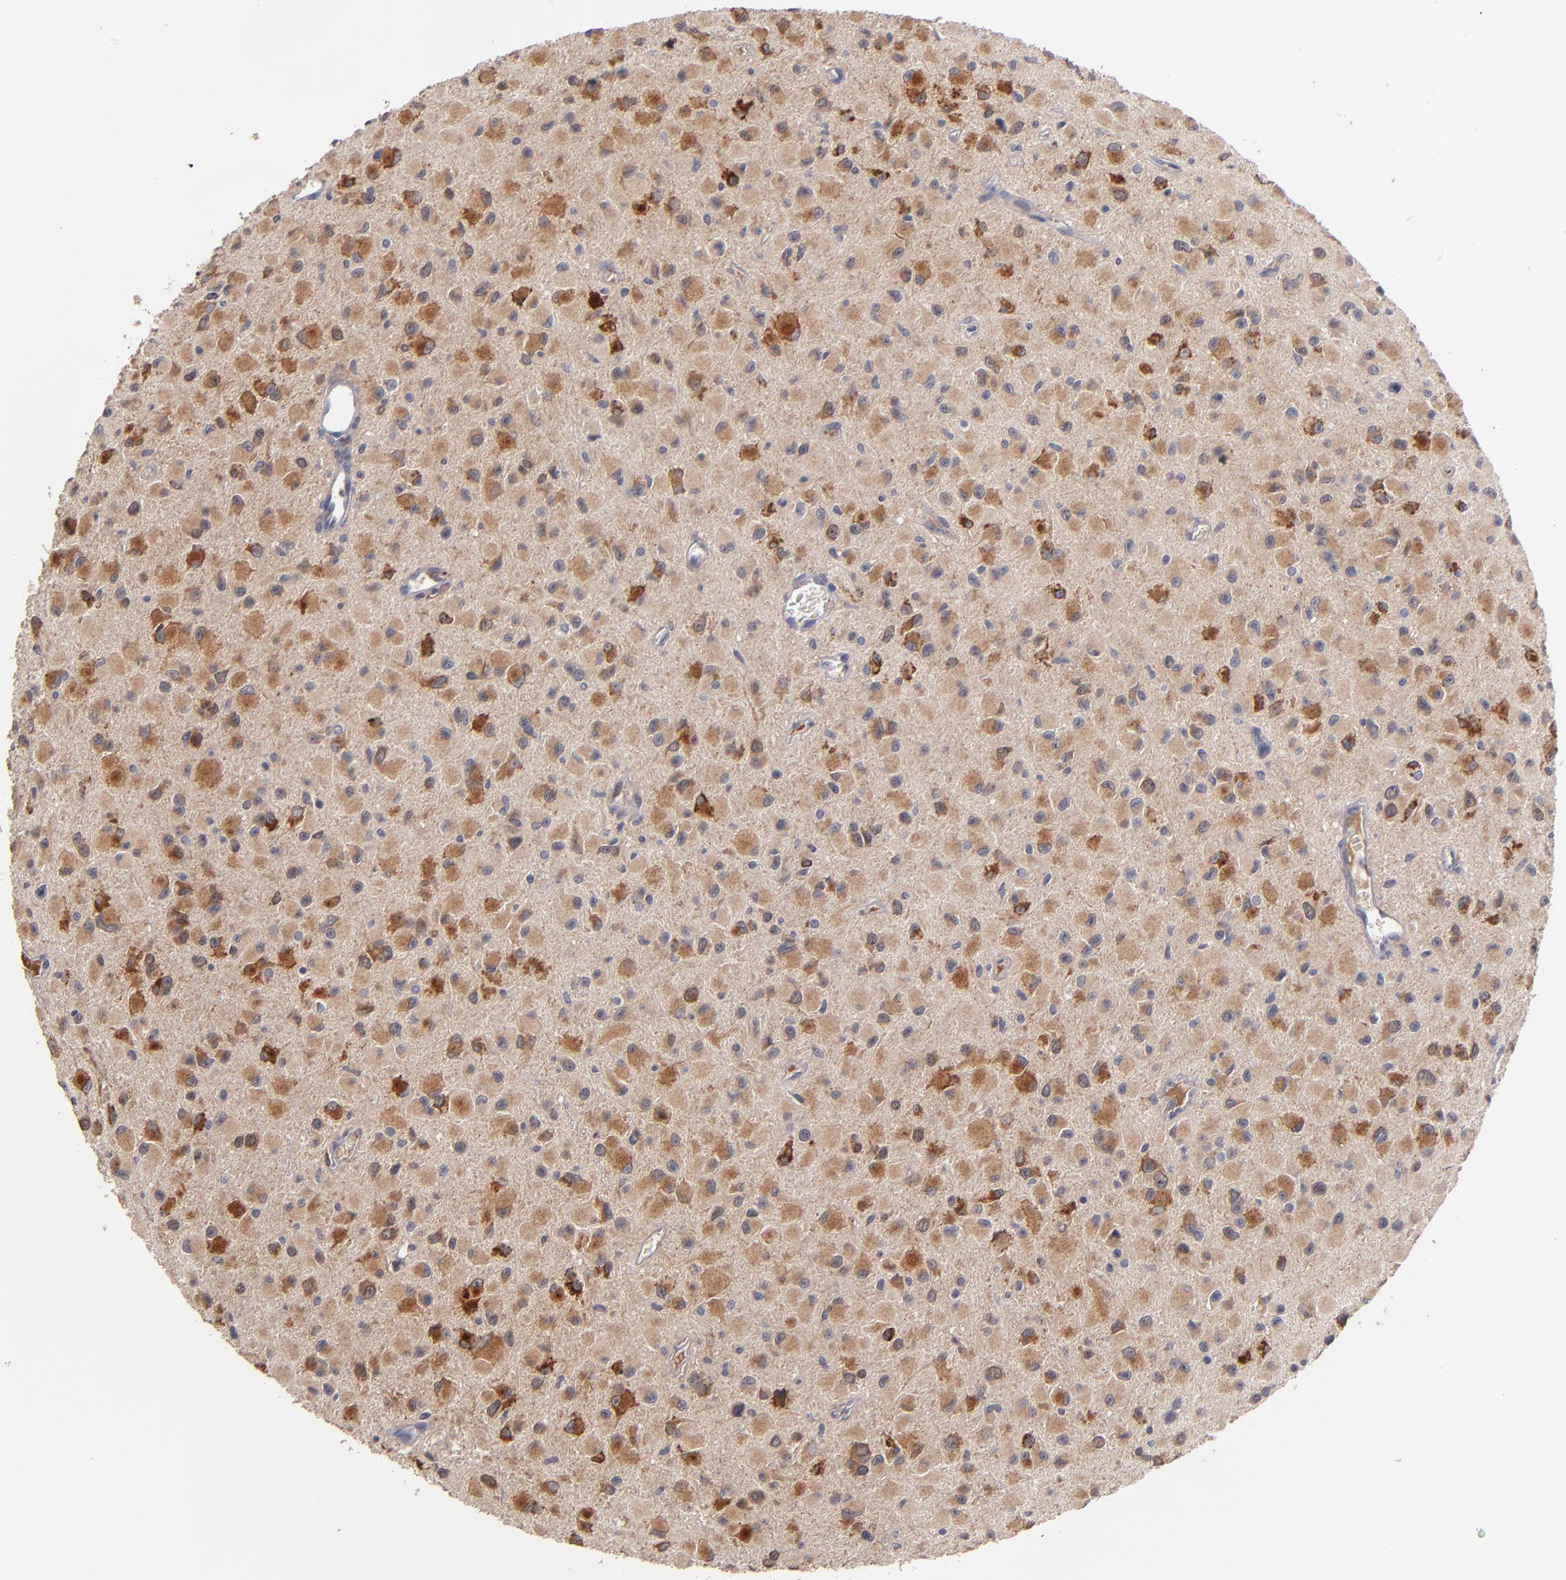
{"staining": {"intensity": "moderate", "quantity": ">75%", "location": "cytoplasmic/membranous"}, "tissue": "glioma", "cell_type": "Tumor cells", "image_type": "cancer", "snomed": [{"axis": "morphology", "description": "Glioma, malignant, Low grade"}, {"axis": "topography", "description": "Brain"}], "caption": "Protein staining of low-grade glioma (malignant) tissue displays moderate cytoplasmic/membranous positivity in about >75% of tumor cells.", "gene": "TTLL12", "patient": {"sex": "male", "age": 42}}